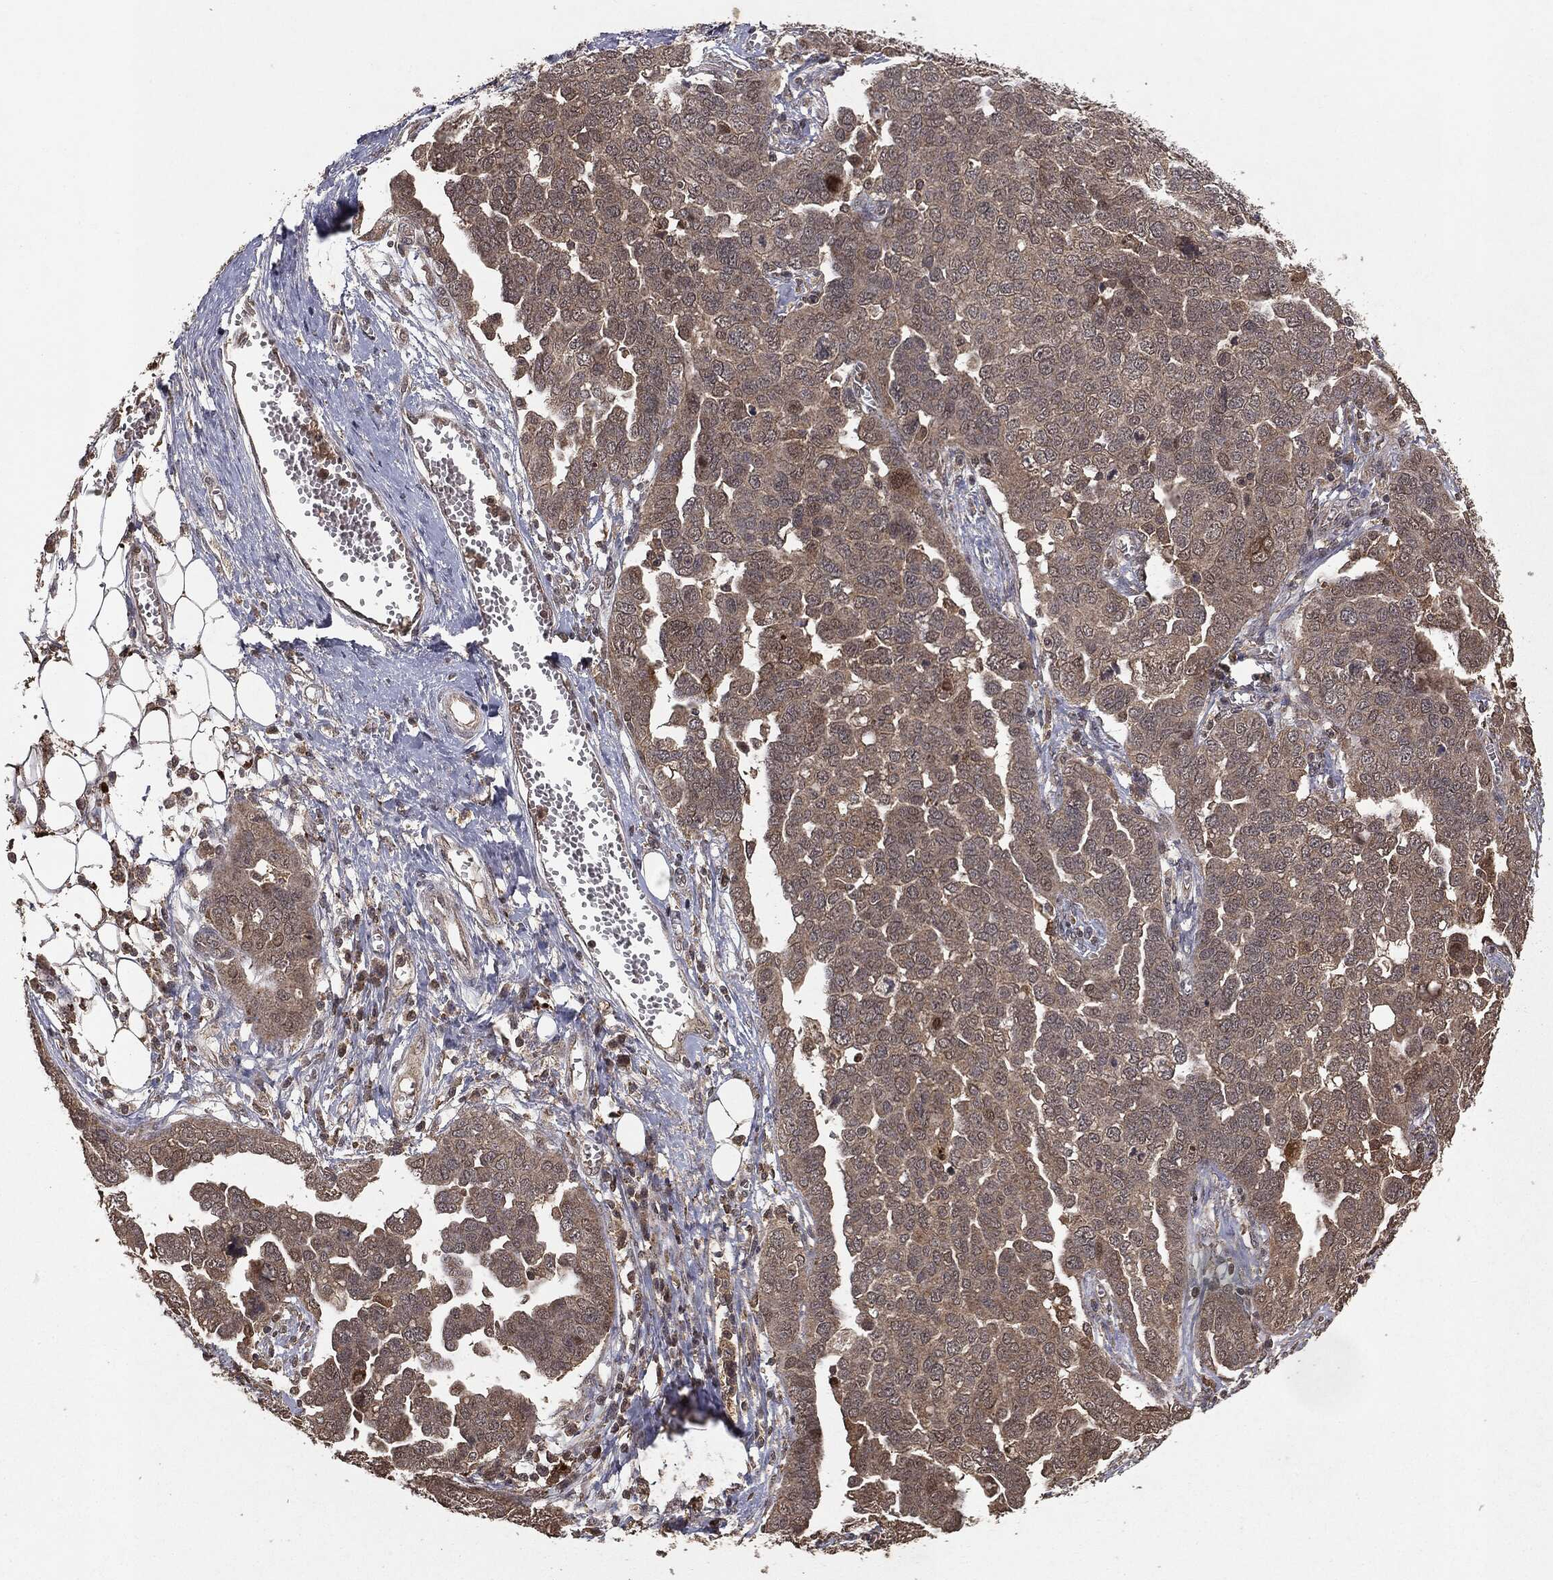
{"staining": {"intensity": "weak", "quantity": "<25%", "location": "cytoplasmic/membranous"}, "tissue": "ovarian cancer", "cell_type": "Tumor cells", "image_type": "cancer", "snomed": [{"axis": "morphology", "description": "Cystadenocarcinoma, serous, NOS"}, {"axis": "topography", "description": "Ovary"}], "caption": "Tumor cells show no significant expression in serous cystadenocarcinoma (ovarian).", "gene": "MTOR", "patient": {"sex": "female", "age": 59}}